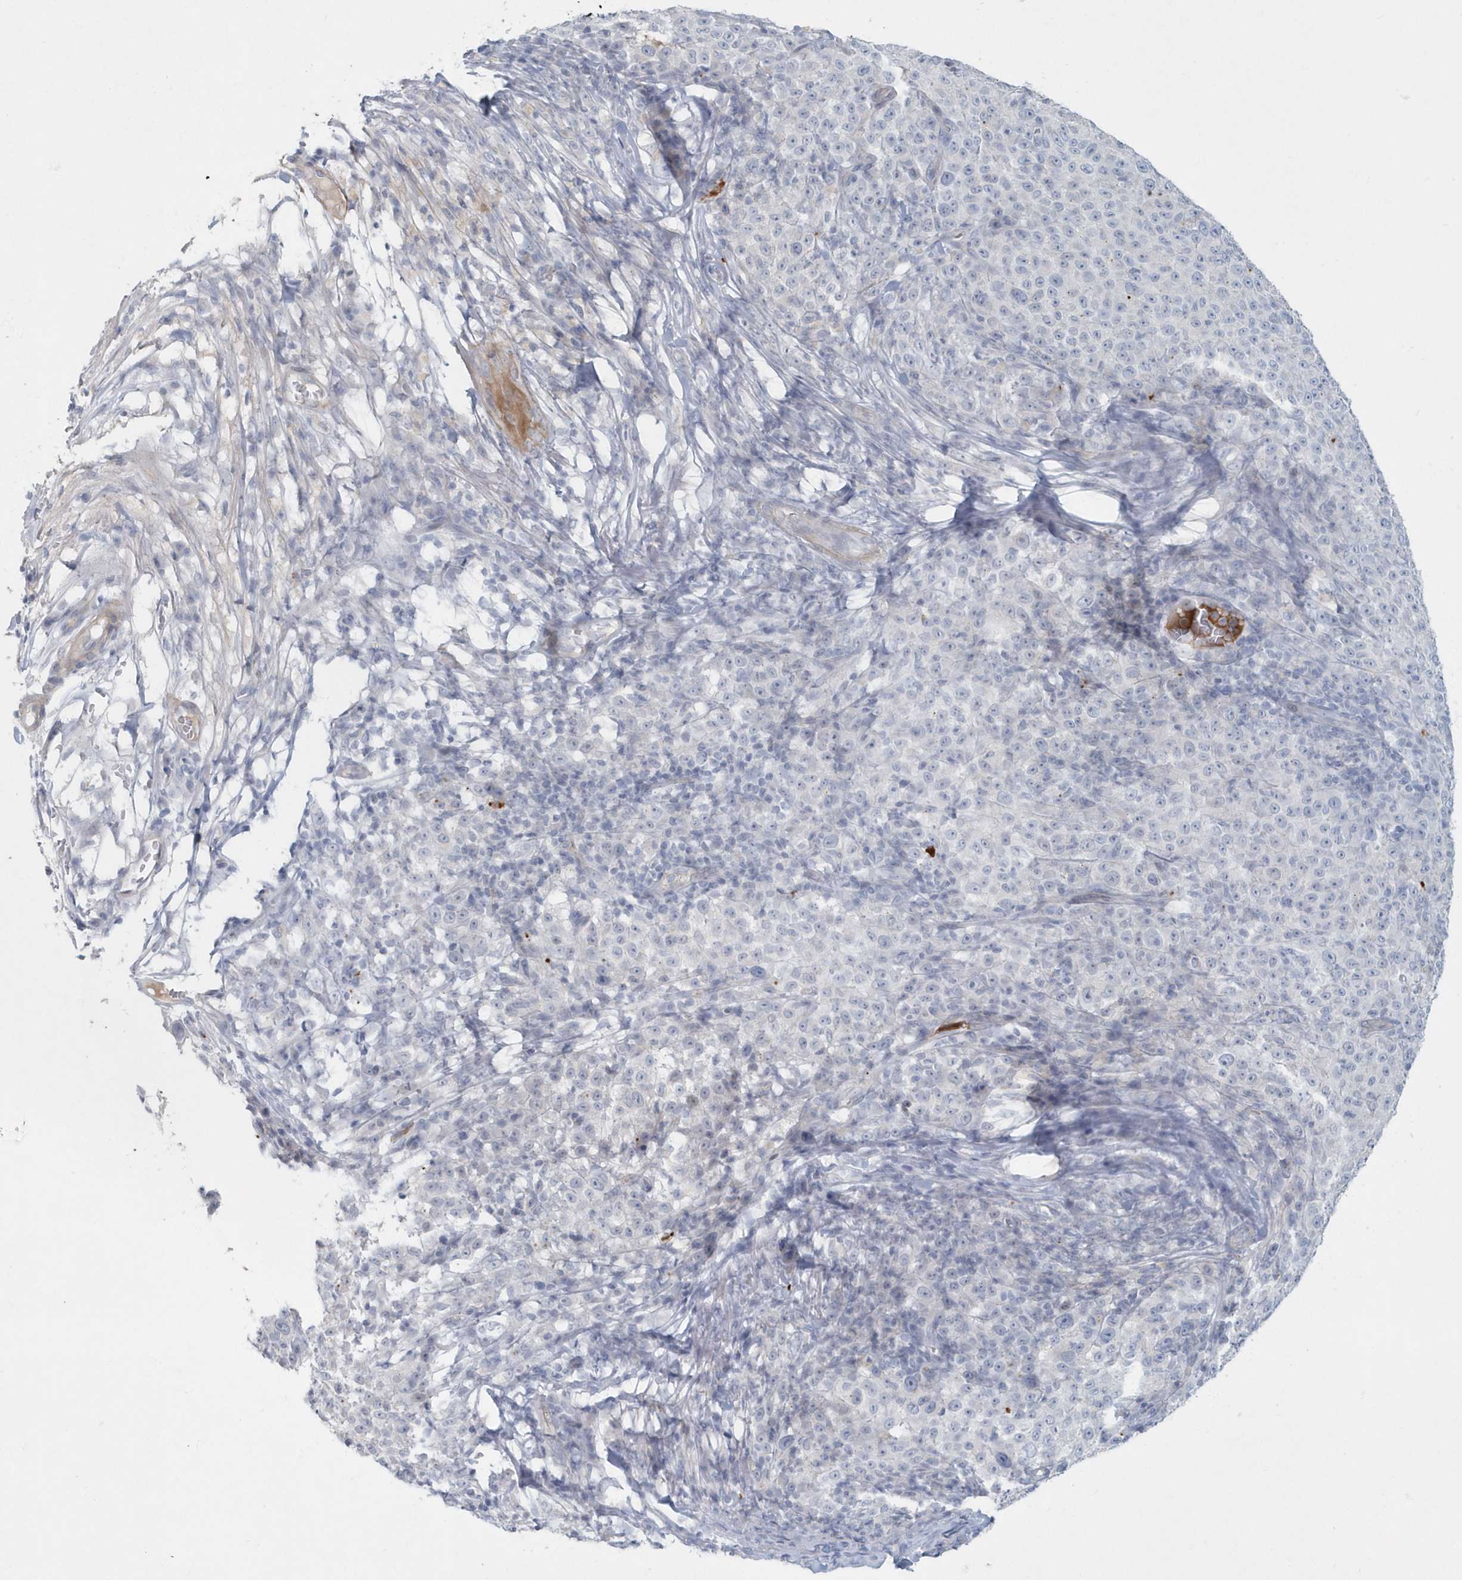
{"staining": {"intensity": "negative", "quantity": "none", "location": "none"}, "tissue": "melanoma", "cell_type": "Tumor cells", "image_type": "cancer", "snomed": [{"axis": "morphology", "description": "Malignant melanoma, NOS"}, {"axis": "topography", "description": "Skin"}], "caption": "Immunohistochemistry (IHC) histopathology image of human melanoma stained for a protein (brown), which reveals no positivity in tumor cells. (Stains: DAB (3,3'-diaminobenzidine) immunohistochemistry with hematoxylin counter stain, Microscopy: brightfield microscopy at high magnification).", "gene": "MYOT", "patient": {"sex": "female", "age": 82}}